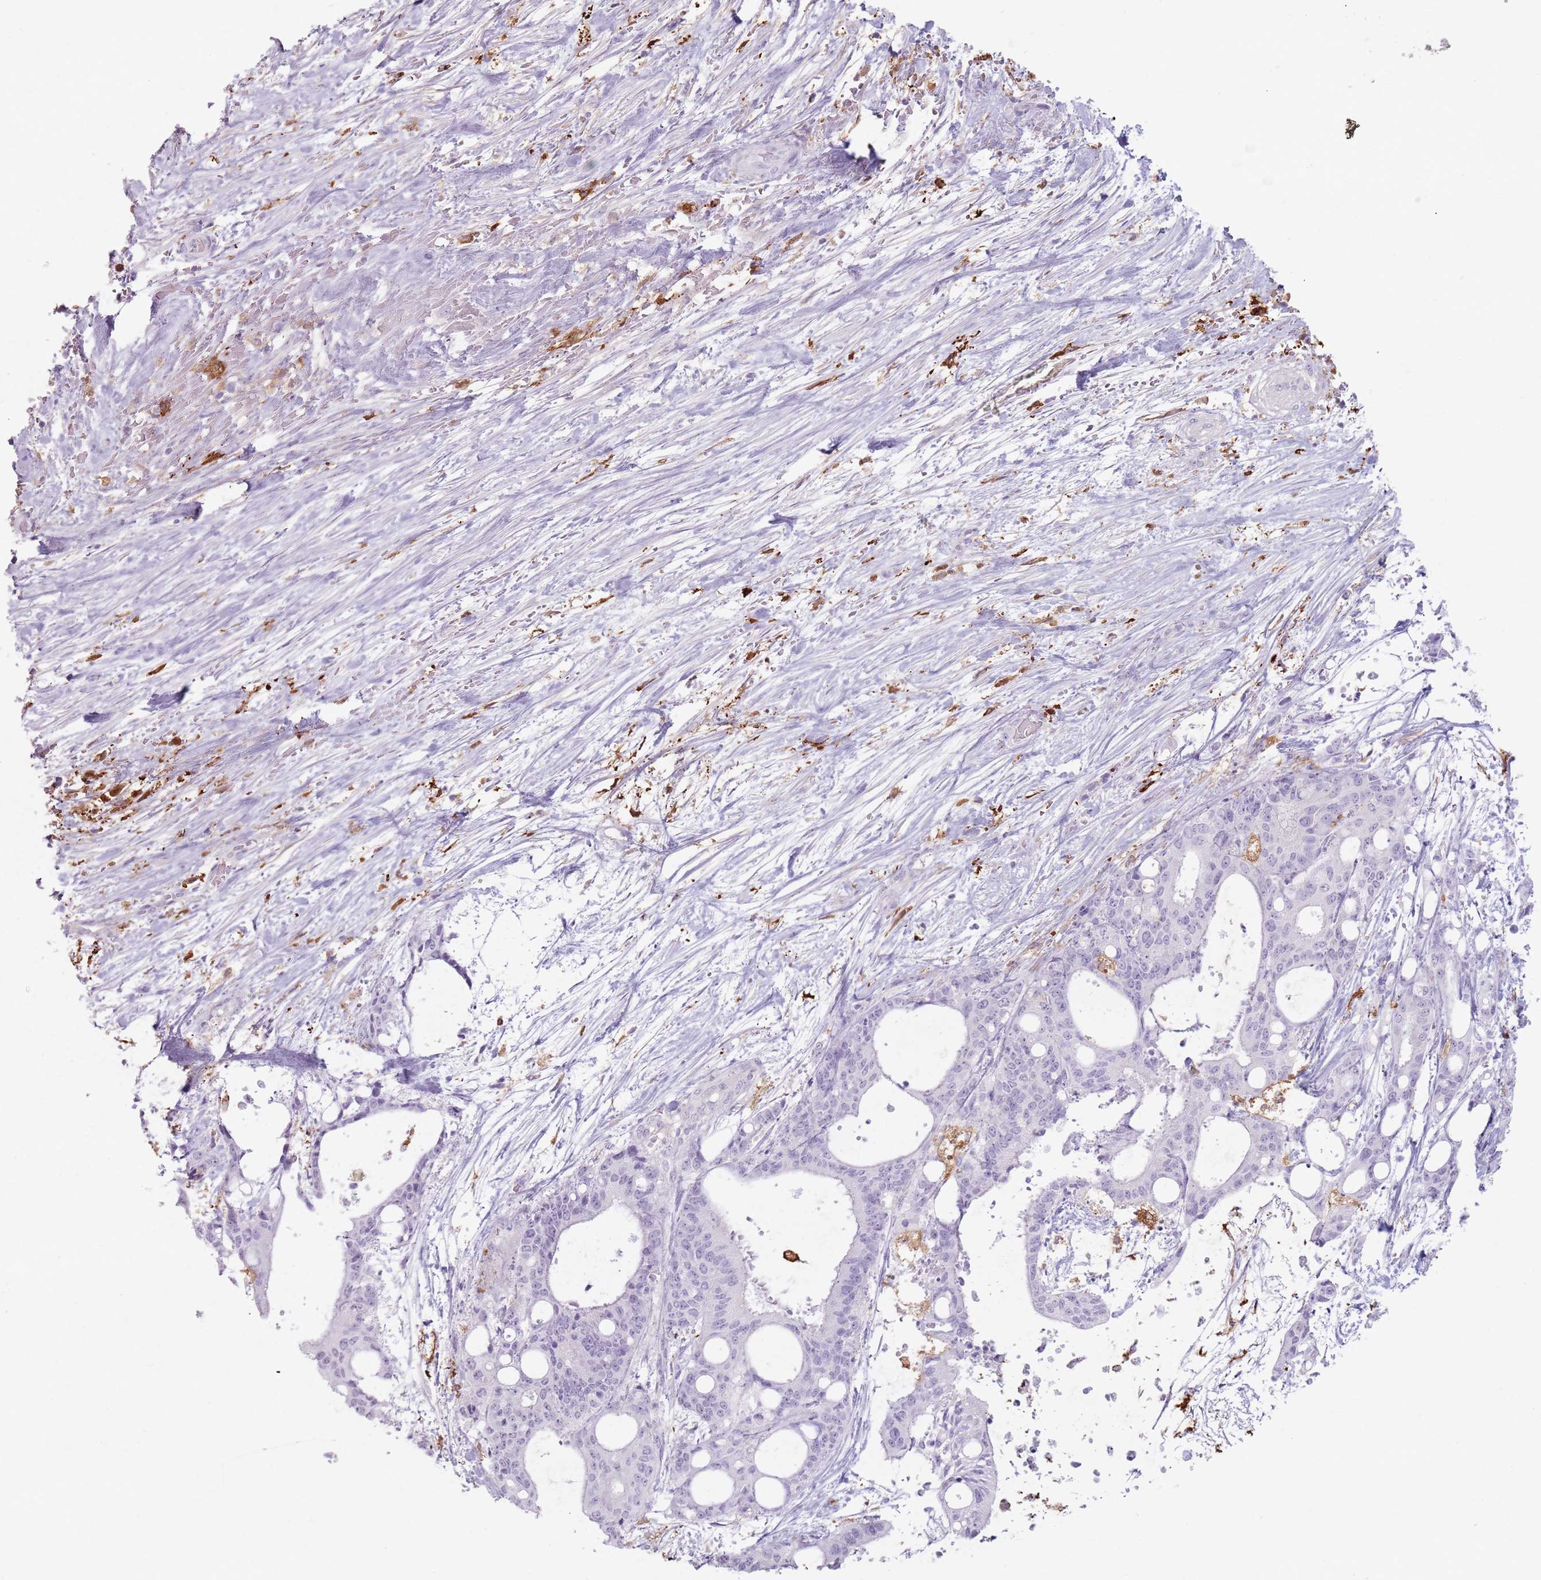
{"staining": {"intensity": "negative", "quantity": "none", "location": "none"}, "tissue": "liver cancer", "cell_type": "Tumor cells", "image_type": "cancer", "snomed": [{"axis": "morphology", "description": "Normal tissue, NOS"}, {"axis": "morphology", "description": "Cholangiocarcinoma"}, {"axis": "topography", "description": "Liver"}, {"axis": "topography", "description": "Peripheral nerve tissue"}], "caption": "Immunohistochemistry micrograph of liver cholangiocarcinoma stained for a protein (brown), which exhibits no expression in tumor cells.", "gene": "GDPGP1", "patient": {"sex": "female", "age": 73}}